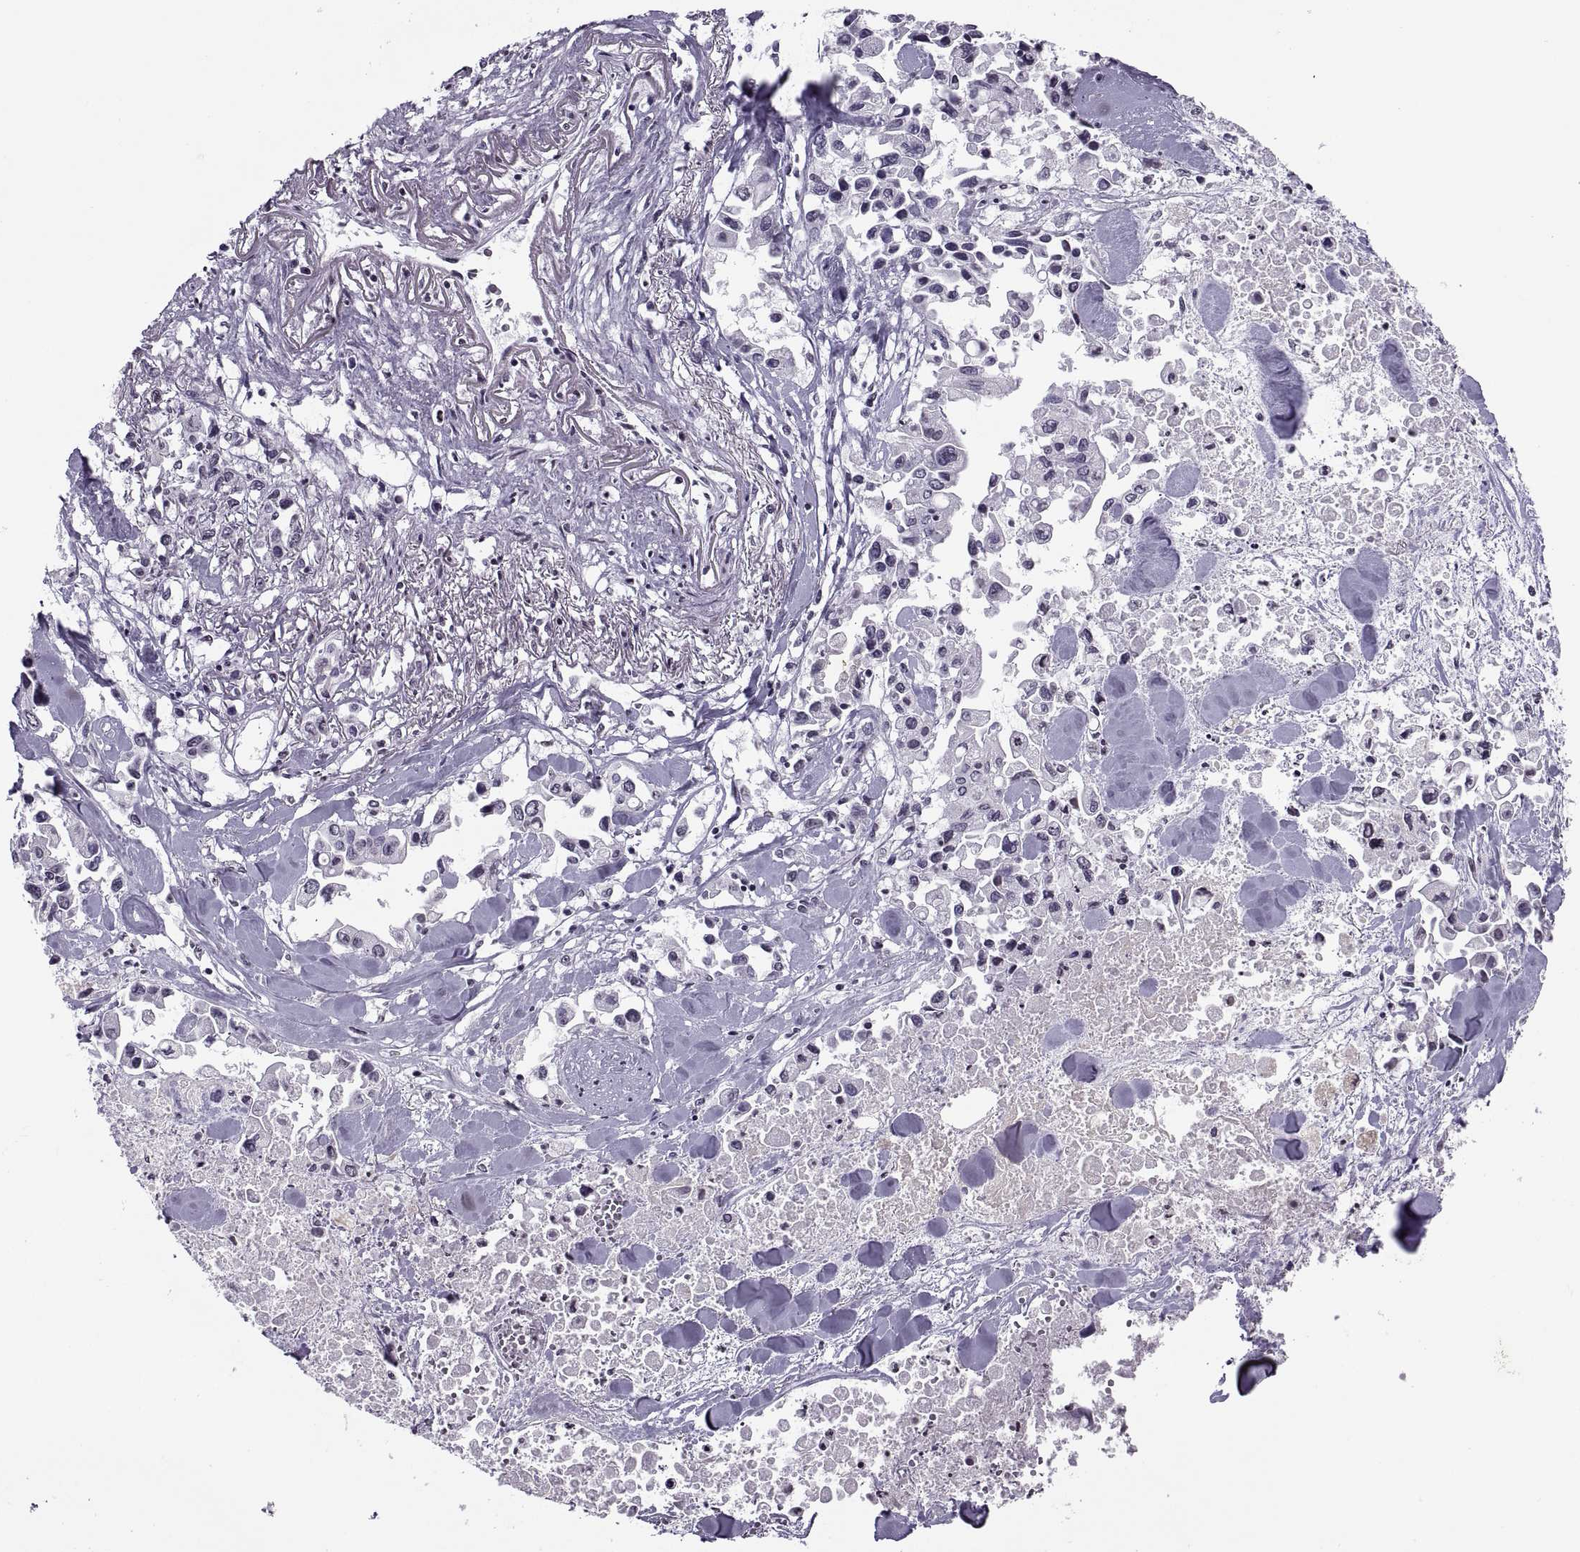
{"staining": {"intensity": "negative", "quantity": "none", "location": "none"}, "tissue": "pancreatic cancer", "cell_type": "Tumor cells", "image_type": "cancer", "snomed": [{"axis": "morphology", "description": "Adenocarcinoma, NOS"}, {"axis": "topography", "description": "Pancreas"}], "caption": "Tumor cells are negative for brown protein staining in adenocarcinoma (pancreatic). (Brightfield microscopy of DAB (3,3'-diaminobenzidine) immunohistochemistry (IHC) at high magnification).", "gene": "H1-8", "patient": {"sex": "female", "age": 83}}